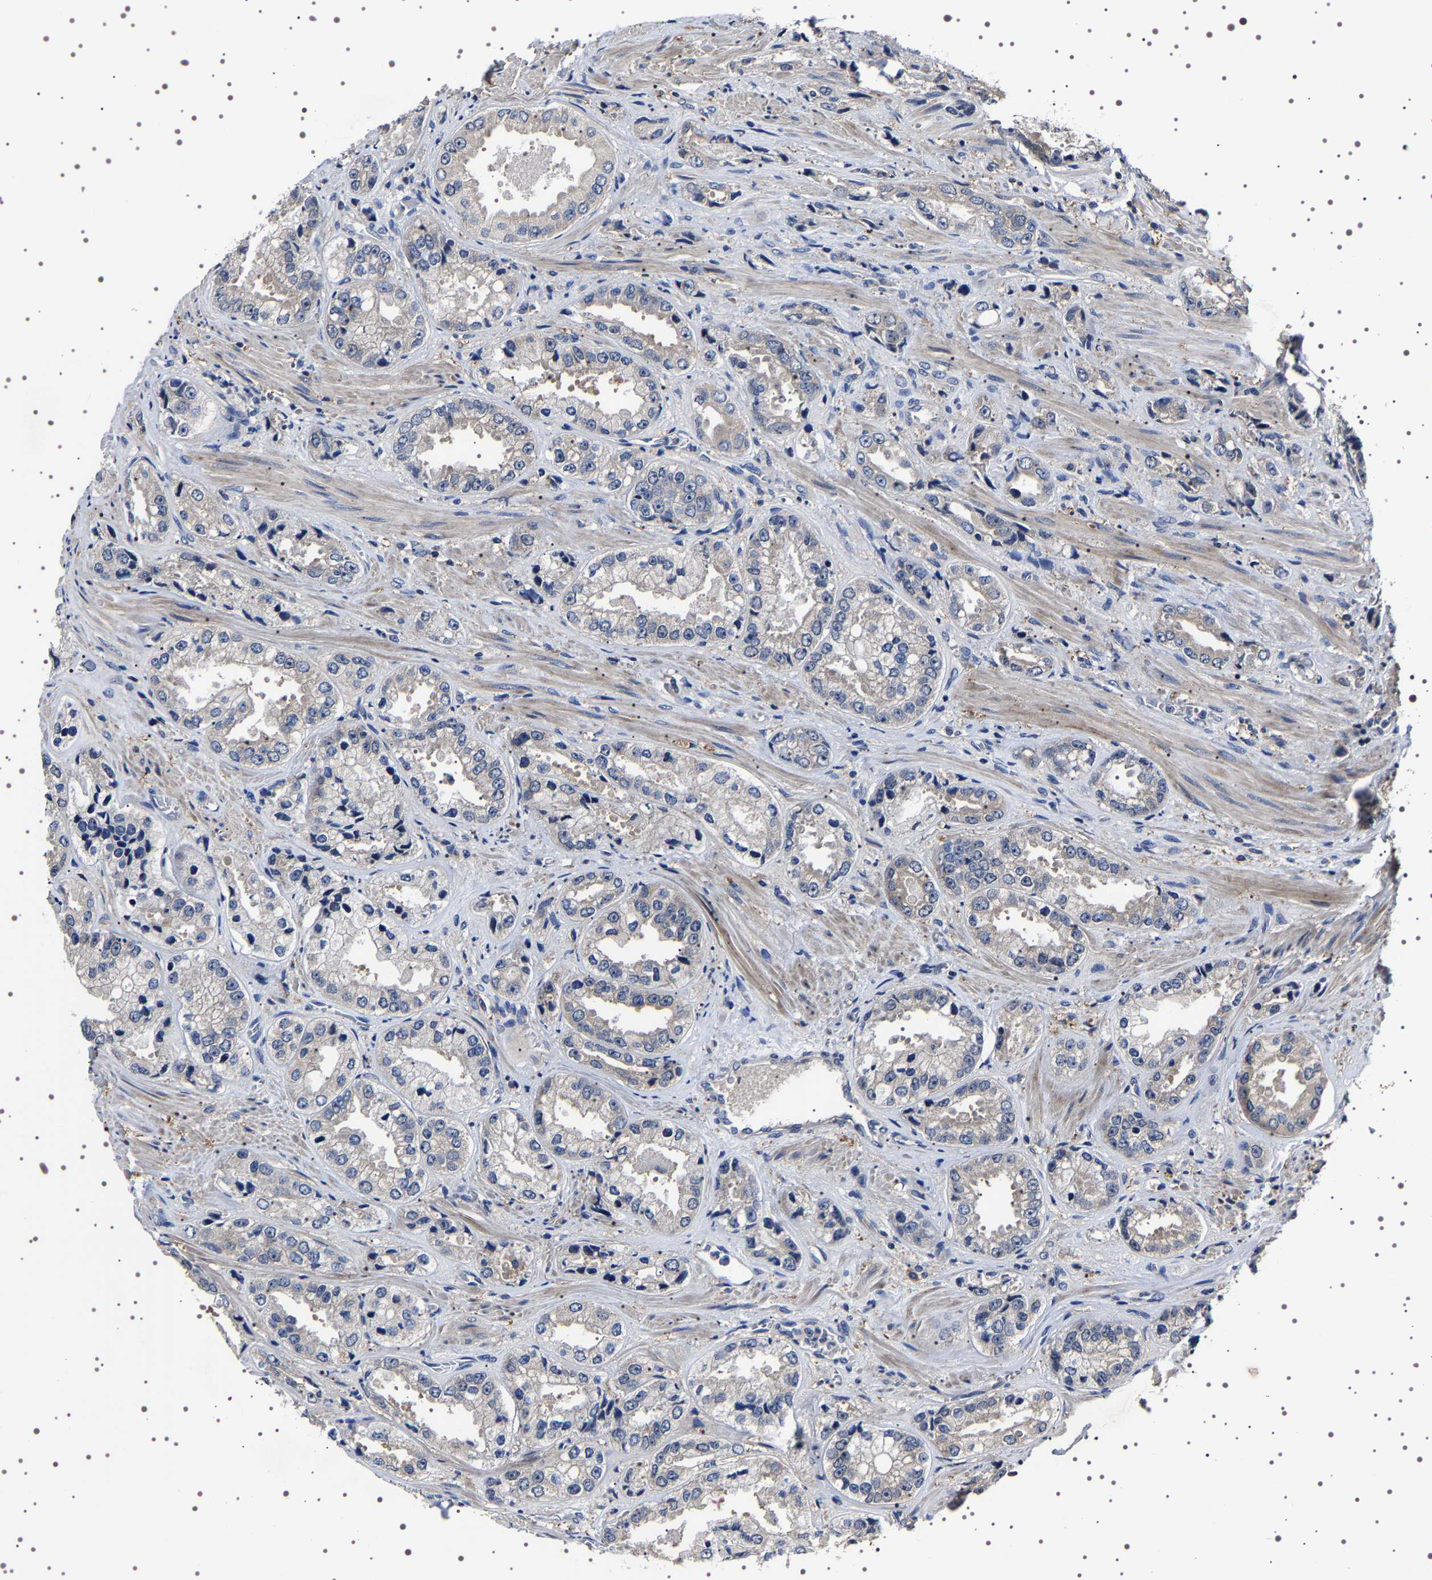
{"staining": {"intensity": "weak", "quantity": "<25%", "location": "cytoplasmic/membranous"}, "tissue": "prostate cancer", "cell_type": "Tumor cells", "image_type": "cancer", "snomed": [{"axis": "morphology", "description": "Adenocarcinoma, High grade"}, {"axis": "topography", "description": "Prostate"}], "caption": "There is no significant staining in tumor cells of prostate cancer.", "gene": "TARBP1", "patient": {"sex": "male", "age": 61}}